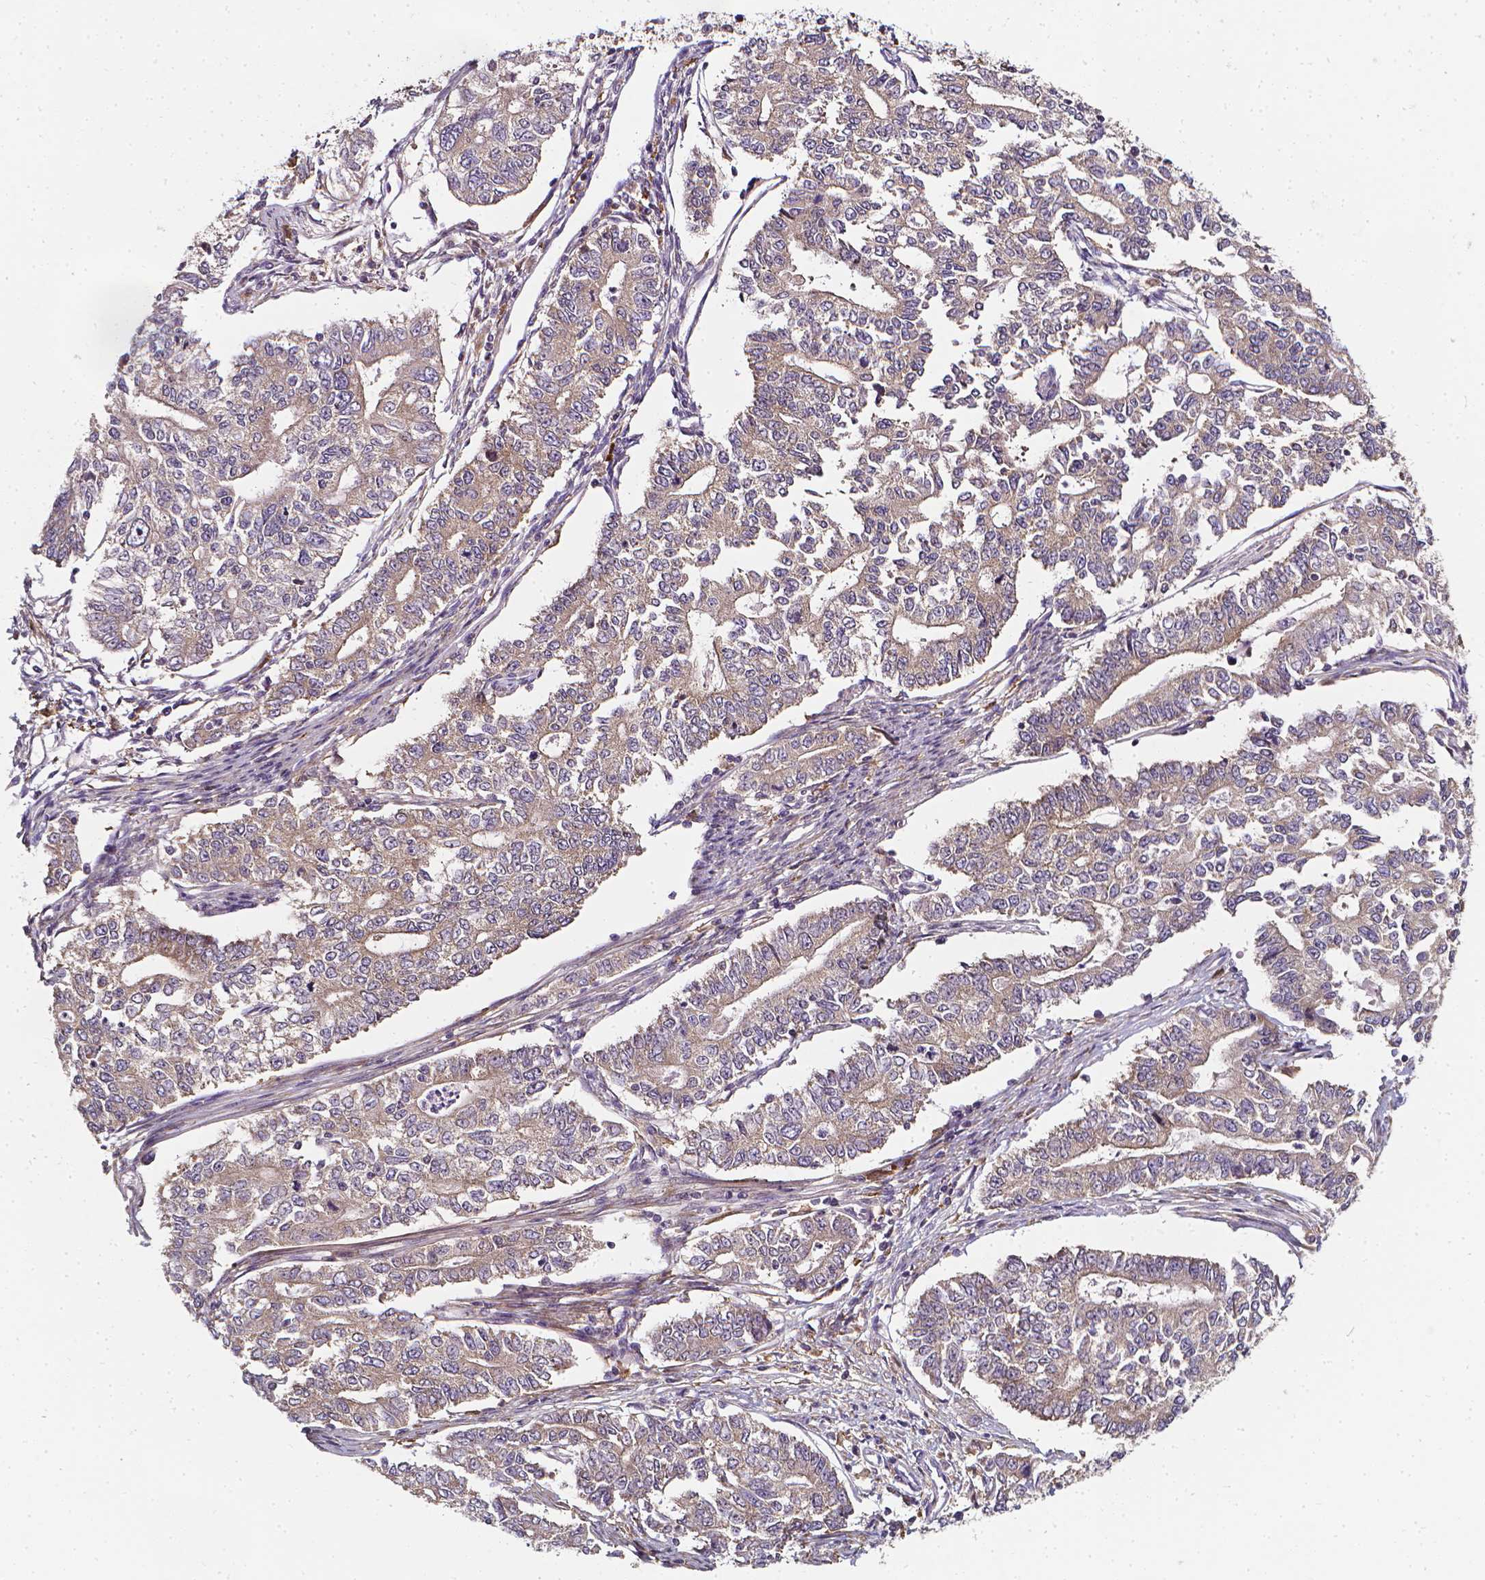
{"staining": {"intensity": "weak", "quantity": "25%-75%", "location": "cytoplasmic/membranous"}, "tissue": "endometrial cancer", "cell_type": "Tumor cells", "image_type": "cancer", "snomed": [{"axis": "morphology", "description": "Adenocarcinoma, NOS"}, {"axis": "topography", "description": "Uterus"}], "caption": "Immunohistochemical staining of adenocarcinoma (endometrial) reveals weak cytoplasmic/membranous protein expression in approximately 25%-75% of tumor cells. Nuclei are stained in blue.", "gene": "PRAG1", "patient": {"sex": "female", "age": 59}}